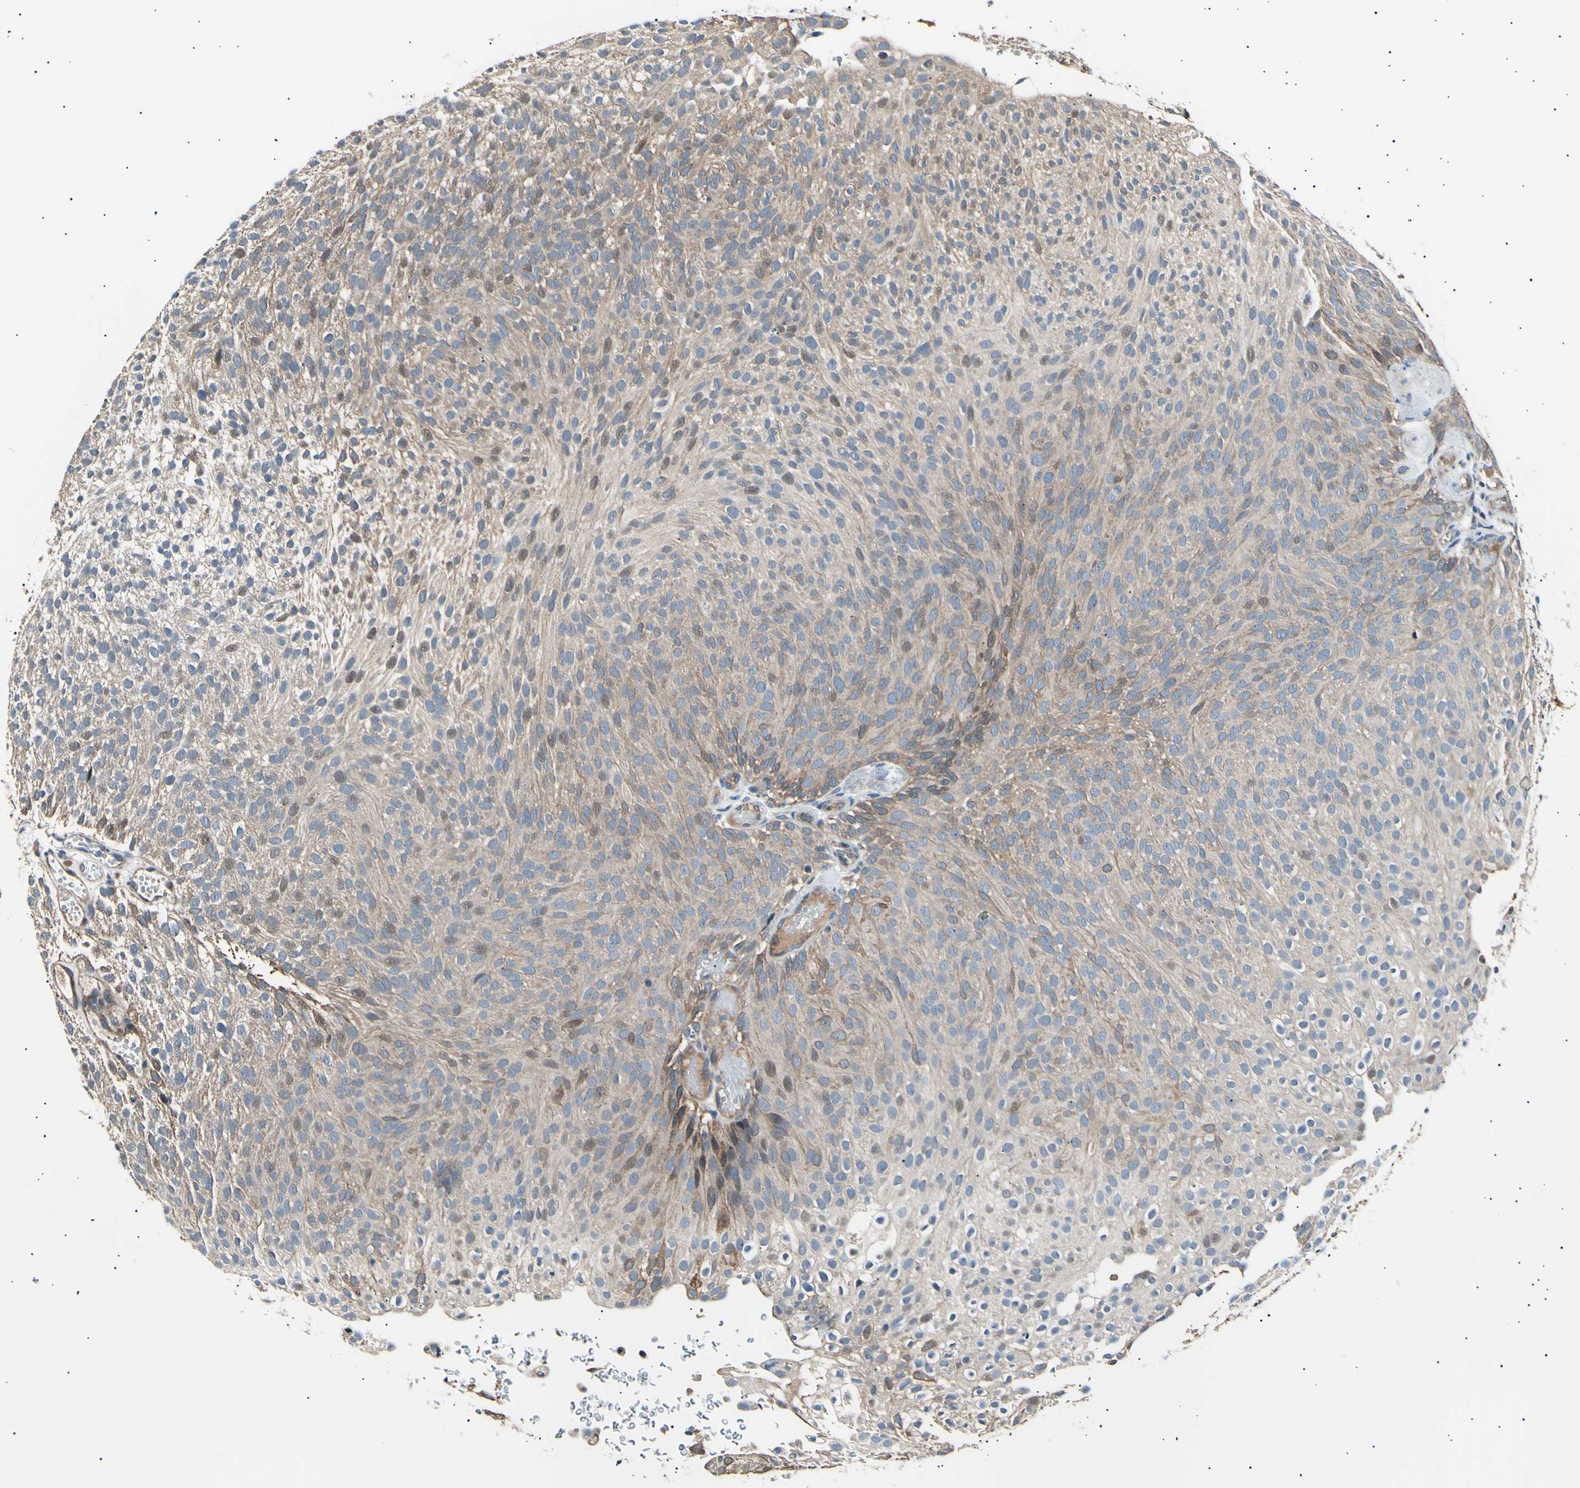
{"staining": {"intensity": "weak", "quantity": ">75%", "location": "cytoplasmic/membranous"}, "tissue": "urothelial cancer", "cell_type": "Tumor cells", "image_type": "cancer", "snomed": [{"axis": "morphology", "description": "Urothelial carcinoma, Low grade"}, {"axis": "topography", "description": "Urinary bladder"}], "caption": "Human urothelial cancer stained for a protein (brown) demonstrates weak cytoplasmic/membranous positive expression in approximately >75% of tumor cells.", "gene": "ITGA6", "patient": {"sex": "male", "age": 78}}